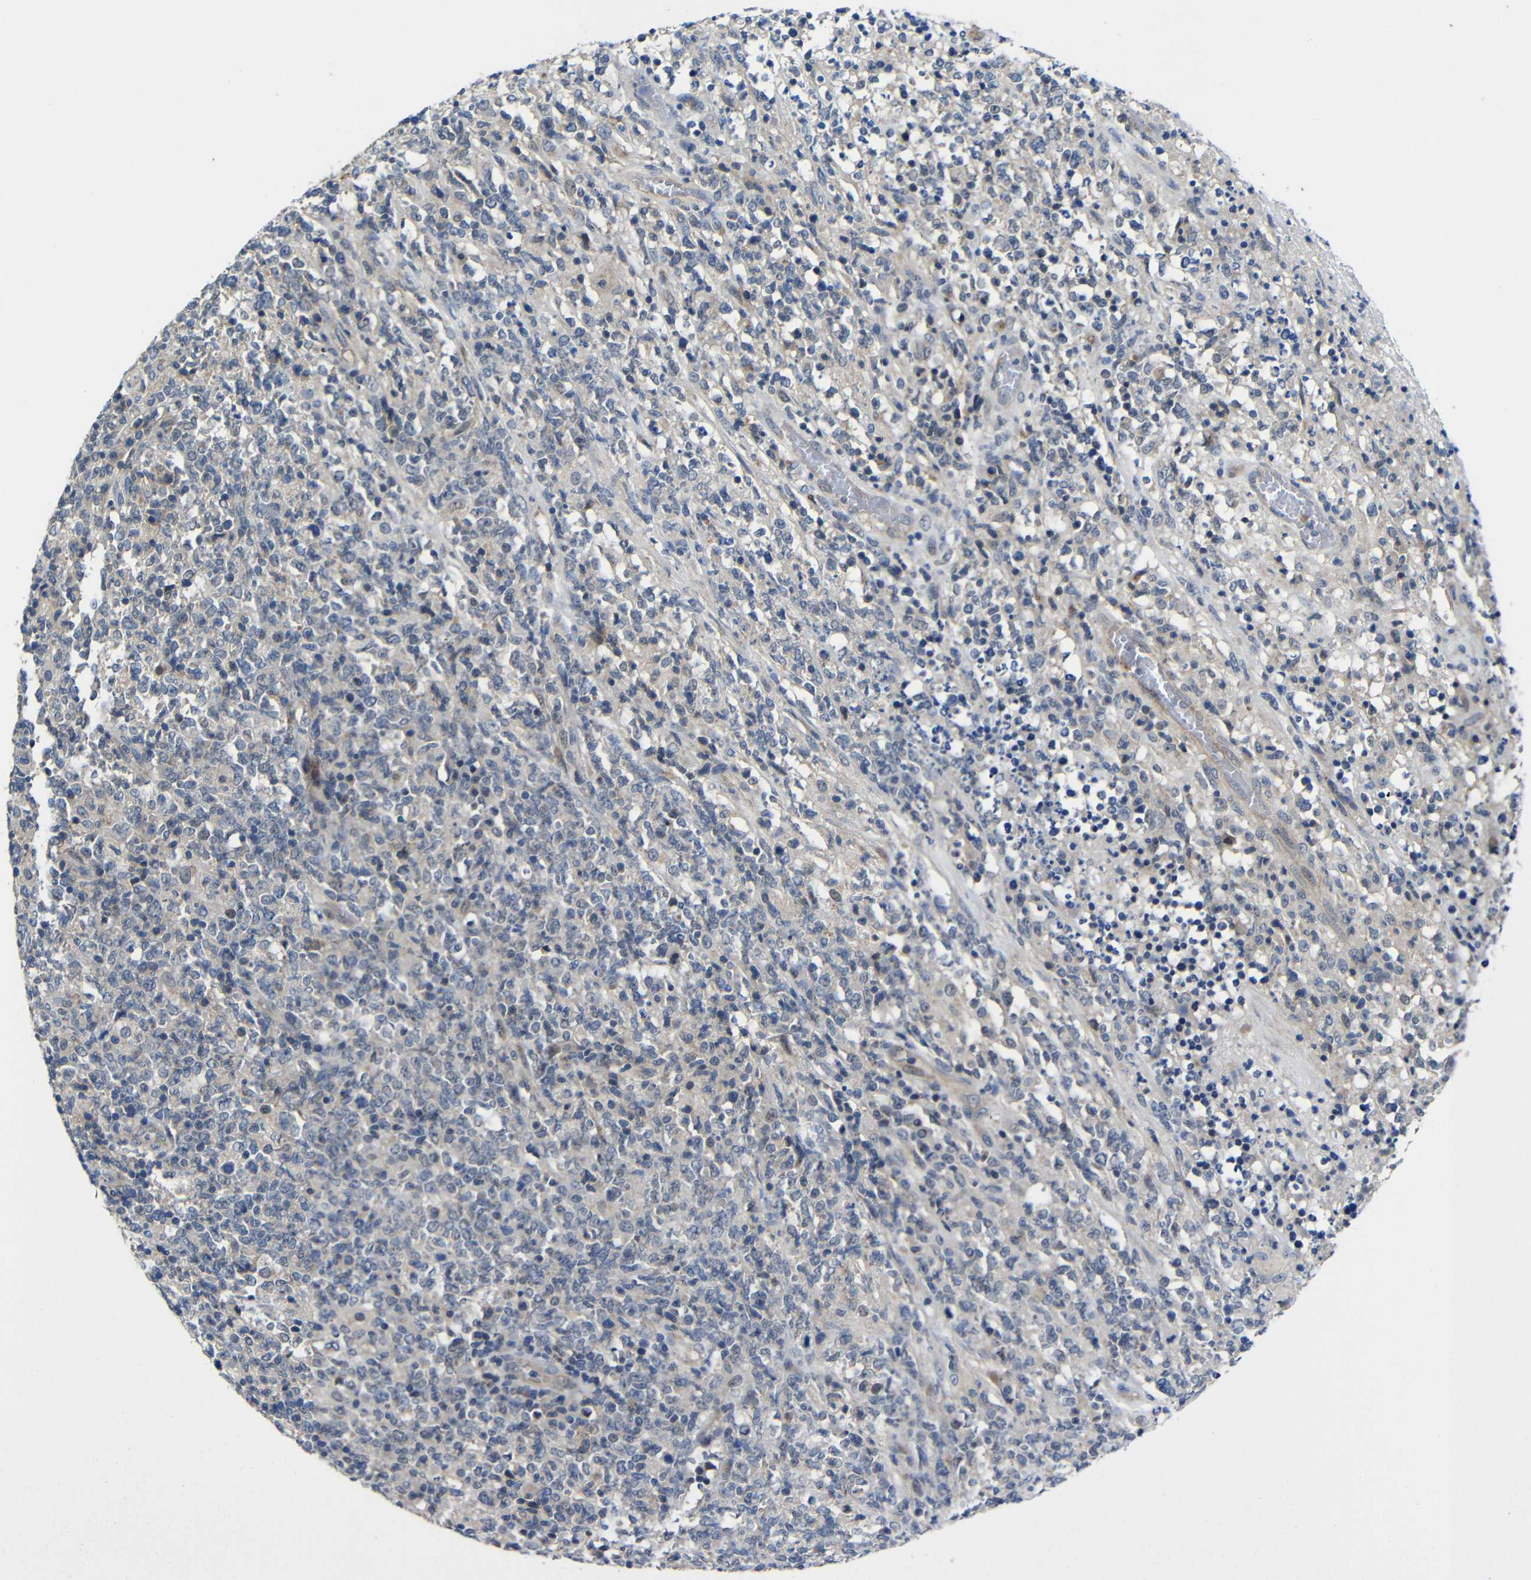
{"staining": {"intensity": "negative", "quantity": "none", "location": "none"}, "tissue": "lymphoma", "cell_type": "Tumor cells", "image_type": "cancer", "snomed": [{"axis": "morphology", "description": "Malignant lymphoma, non-Hodgkin's type, High grade"}, {"axis": "topography", "description": "Lymph node"}], "caption": "This is an immunohistochemistry (IHC) histopathology image of lymphoma. There is no staining in tumor cells.", "gene": "ZNF90", "patient": {"sex": "female", "age": 84}}